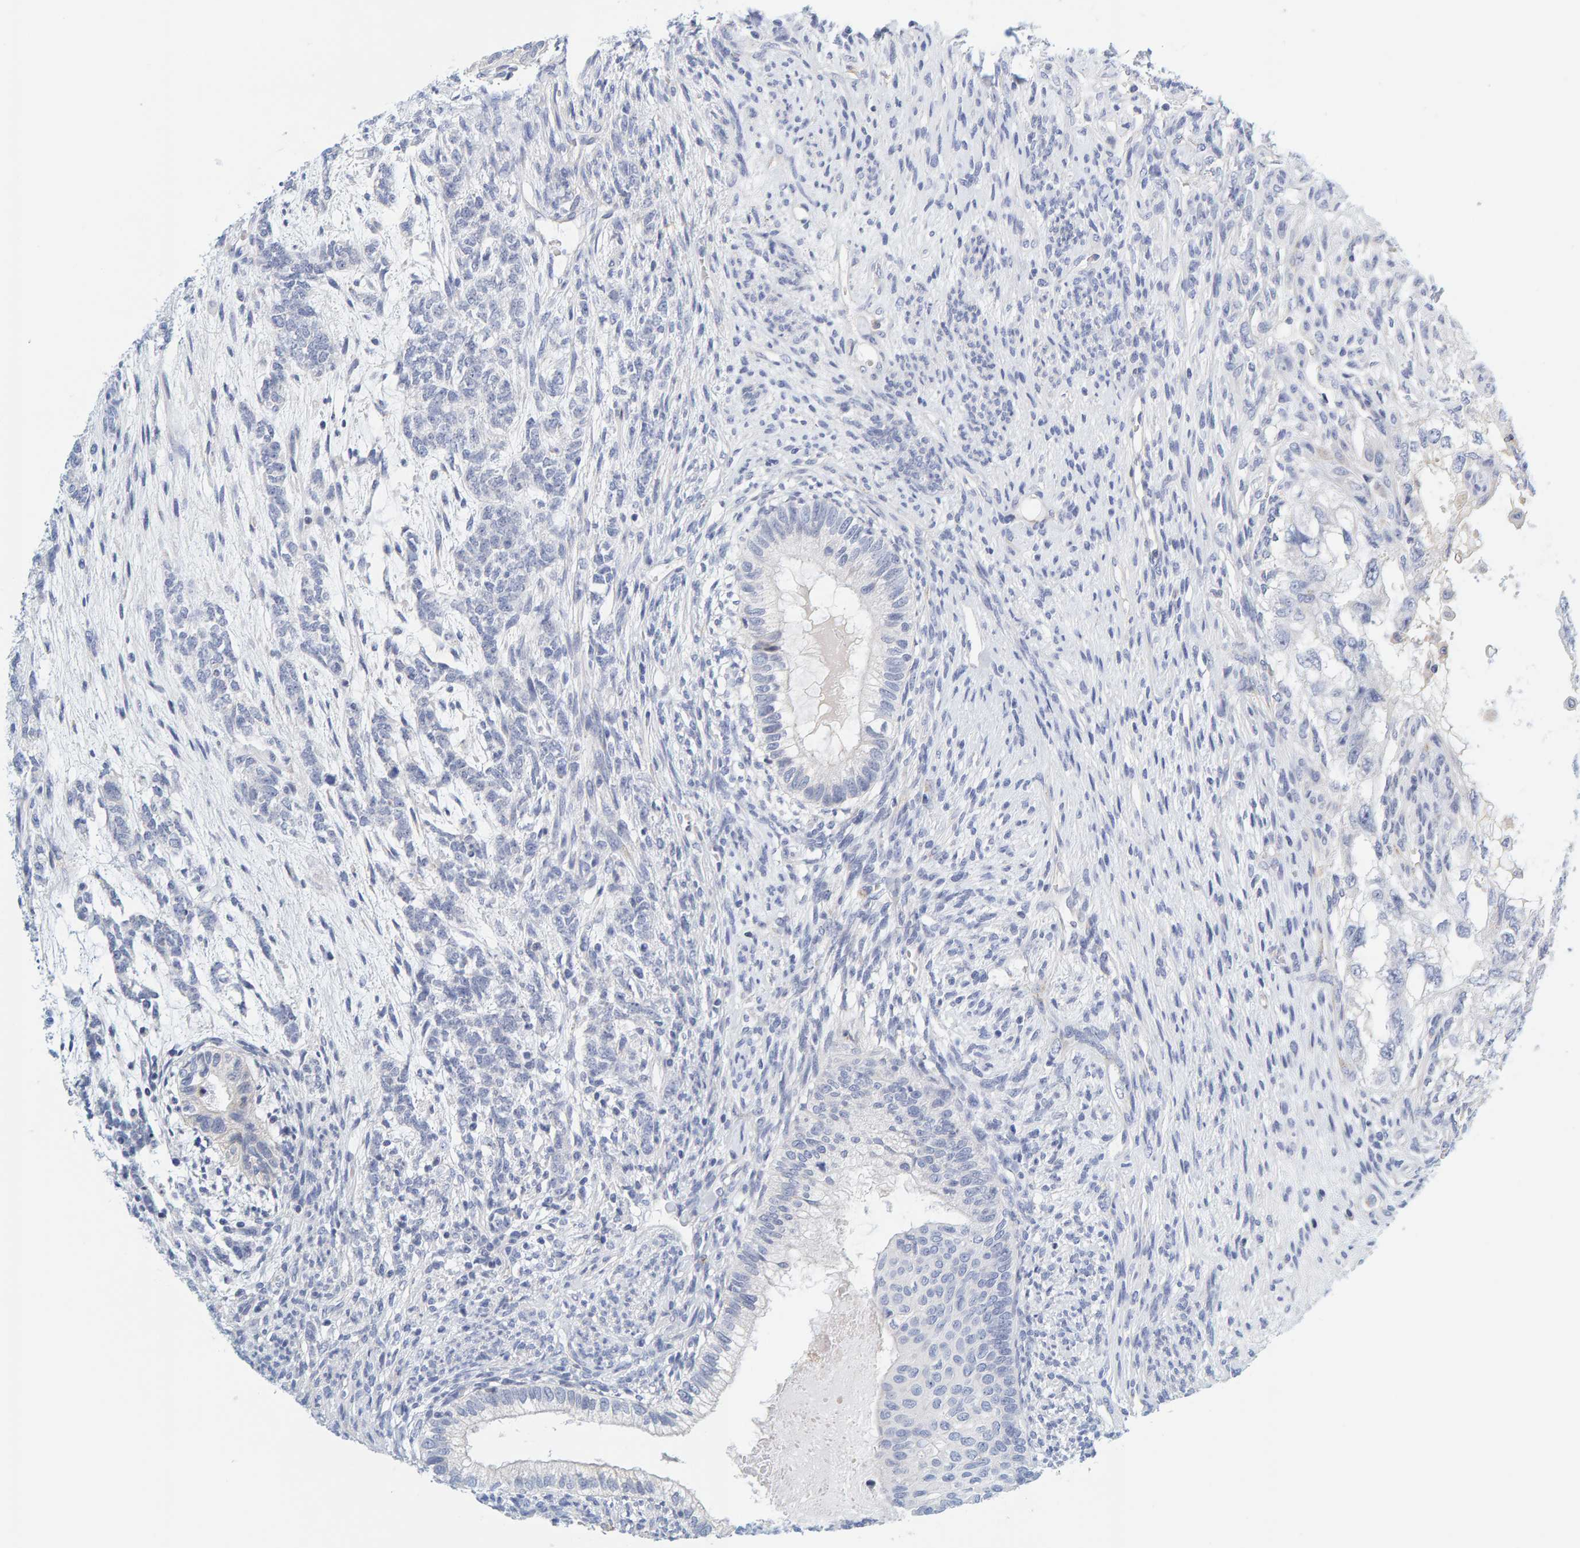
{"staining": {"intensity": "negative", "quantity": "none", "location": "none"}, "tissue": "testis cancer", "cell_type": "Tumor cells", "image_type": "cancer", "snomed": [{"axis": "morphology", "description": "Seminoma, NOS"}, {"axis": "topography", "description": "Testis"}], "caption": "Immunohistochemistry image of testis cancer stained for a protein (brown), which demonstrates no expression in tumor cells. Brightfield microscopy of immunohistochemistry stained with DAB (brown) and hematoxylin (blue), captured at high magnification.", "gene": "MOG", "patient": {"sex": "male", "age": 28}}